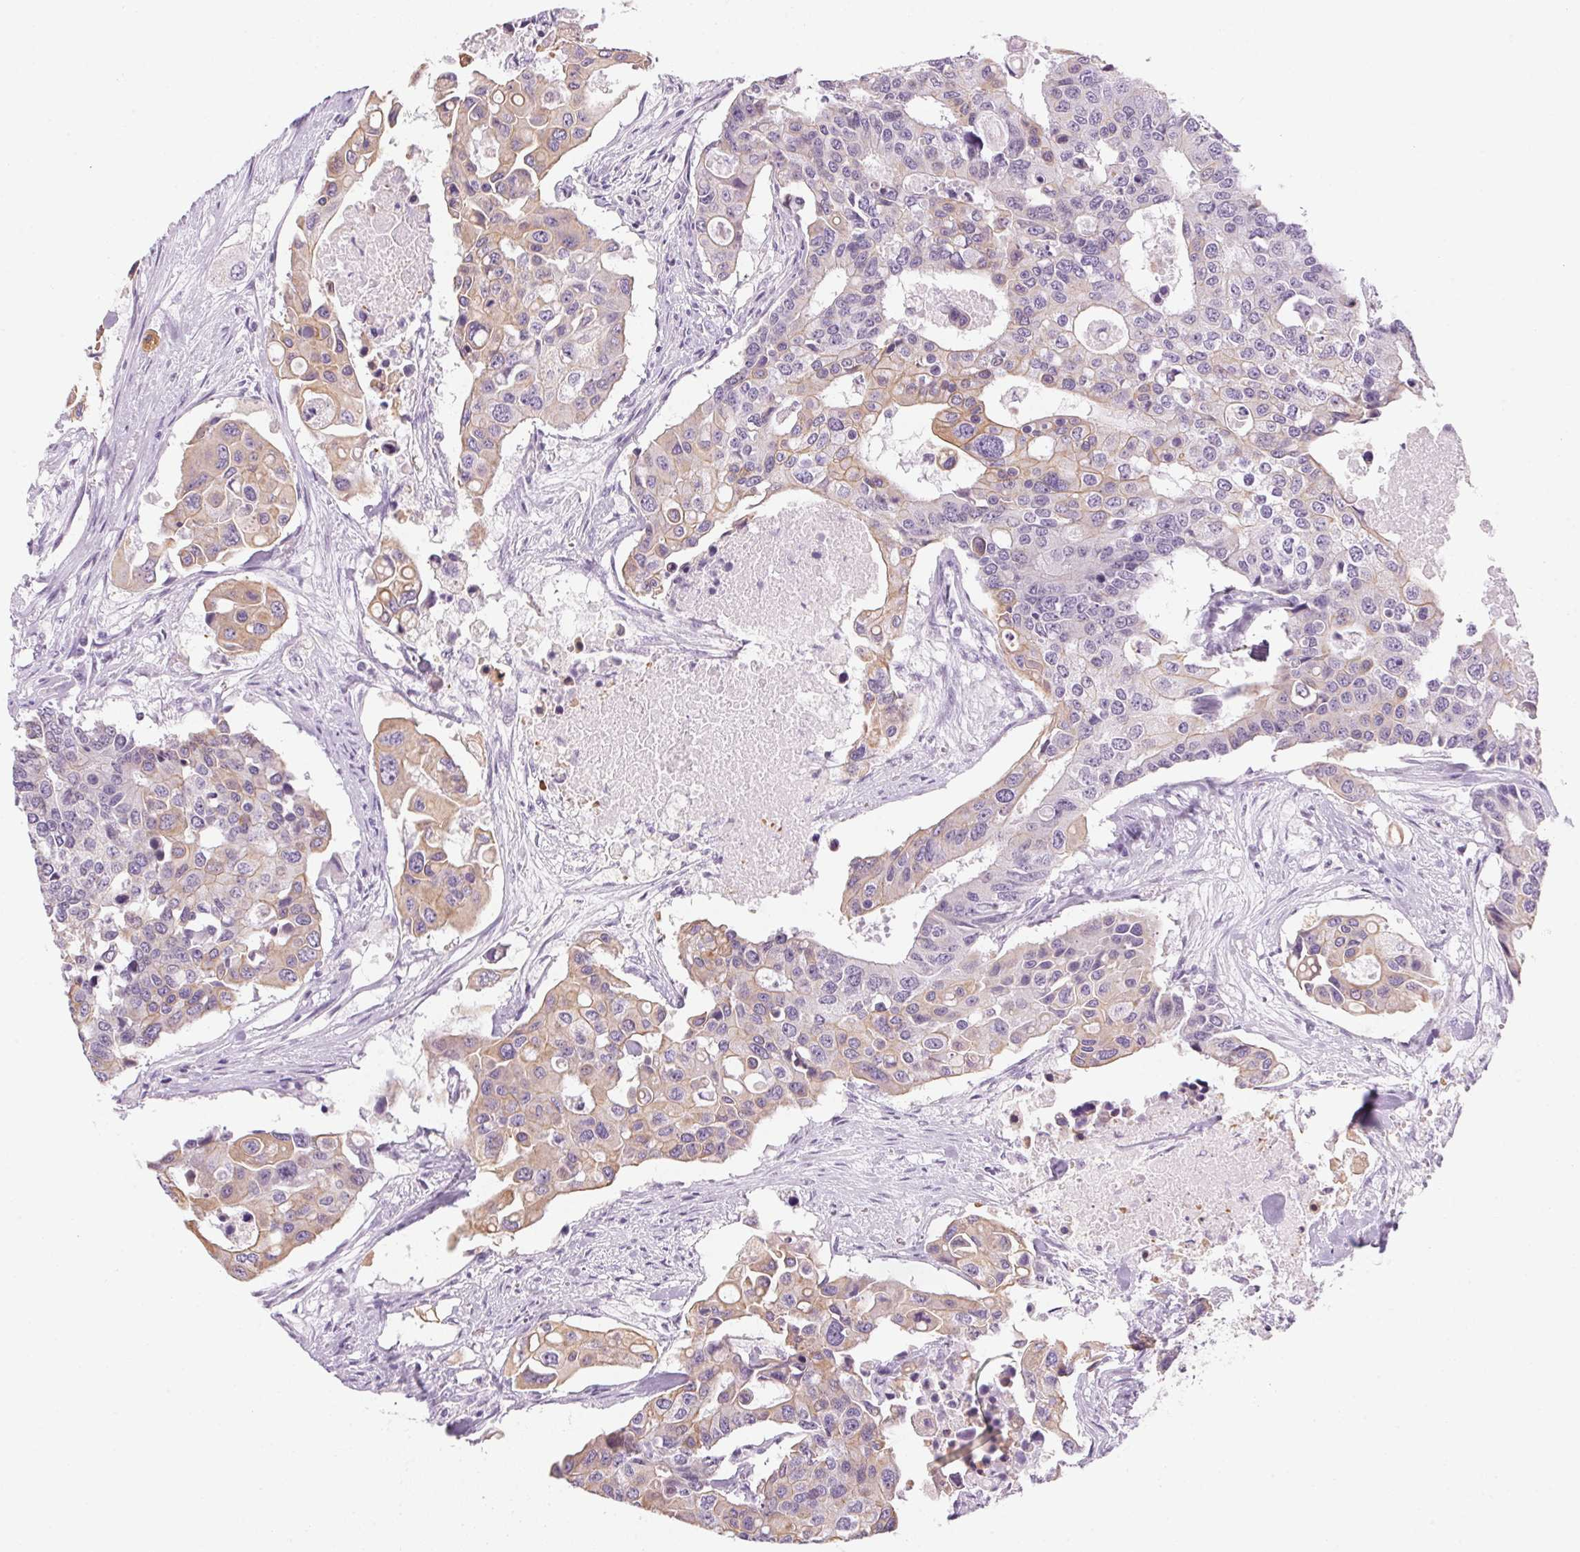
{"staining": {"intensity": "weak", "quantity": ">75%", "location": "cytoplasmic/membranous"}, "tissue": "colorectal cancer", "cell_type": "Tumor cells", "image_type": "cancer", "snomed": [{"axis": "morphology", "description": "Adenocarcinoma, NOS"}, {"axis": "topography", "description": "Colon"}], "caption": "Immunohistochemistry (IHC) histopathology image of neoplastic tissue: colorectal adenocarcinoma stained using immunohistochemistry reveals low levels of weak protein expression localized specifically in the cytoplasmic/membranous of tumor cells, appearing as a cytoplasmic/membranous brown color.", "gene": "RPTN", "patient": {"sex": "male", "age": 77}}